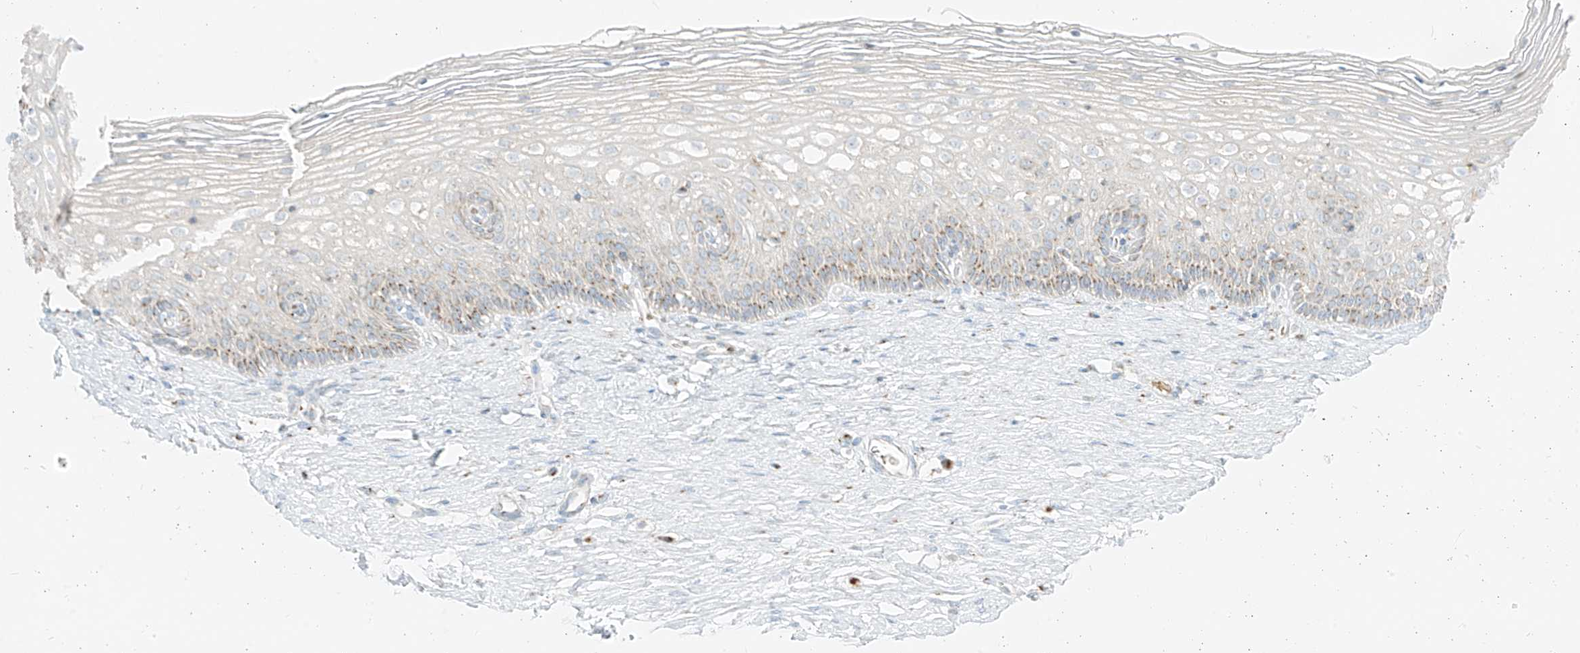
{"staining": {"intensity": "moderate", "quantity": "25%-75%", "location": "cytoplasmic/membranous"}, "tissue": "cervix", "cell_type": "Glandular cells", "image_type": "normal", "snomed": [{"axis": "morphology", "description": "Normal tissue, NOS"}, {"axis": "topography", "description": "Cervix"}], "caption": "A brown stain shows moderate cytoplasmic/membranous expression of a protein in glandular cells of unremarkable cervix.", "gene": "TMEM87B", "patient": {"sex": "female", "age": 33}}